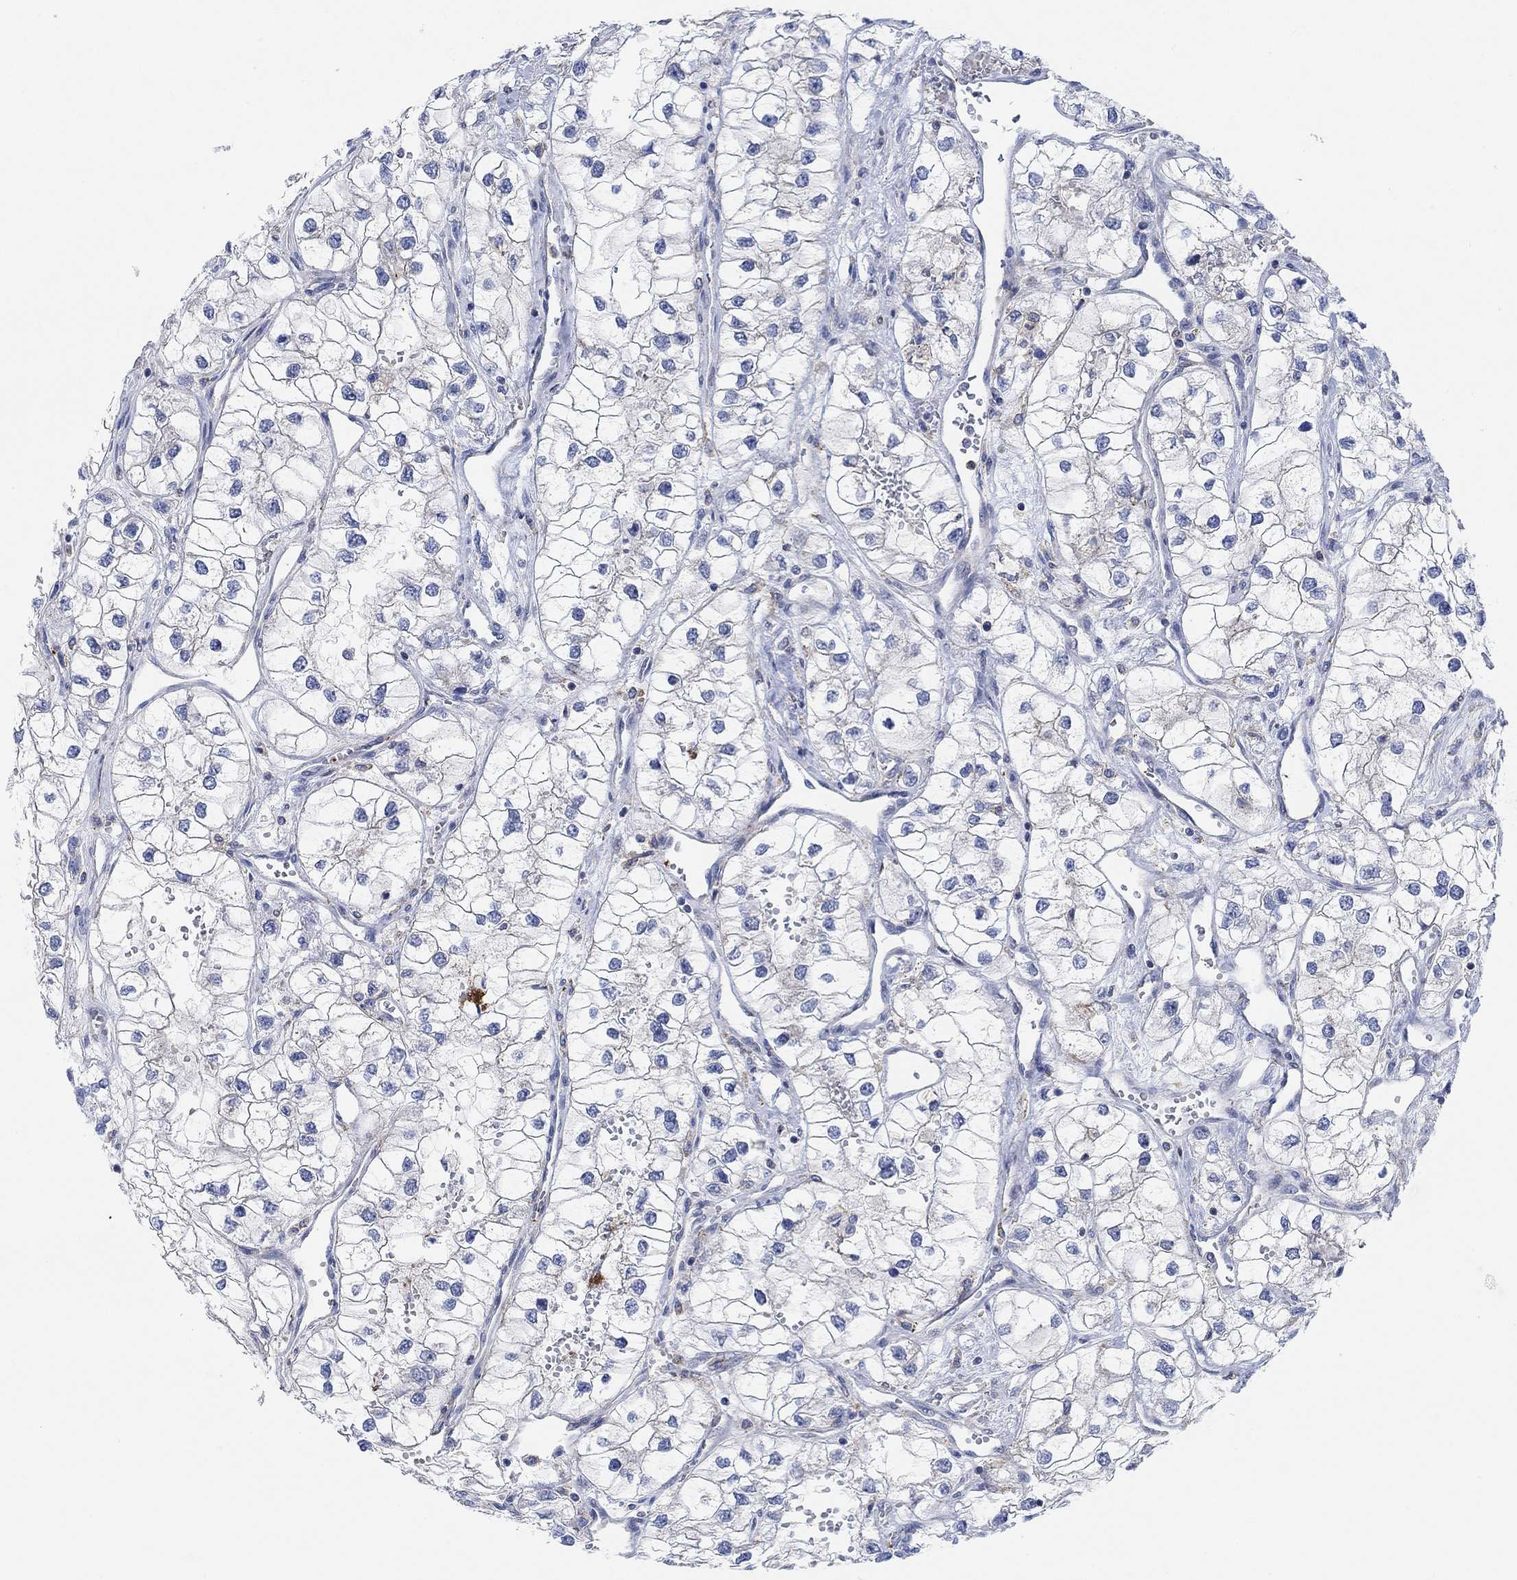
{"staining": {"intensity": "negative", "quantity": "none", "location": "none"}, "tissue": "renal cancer", "cell_type": "Tumor cells", "image_type": "cancer", "snomed": [{"axis": "morphology", "description": "Adenocarcinoma, NOS"}, {"axis": "topography", "description": "Kidney"}], "caption": "The histopathology image shows no significant staining in tumor cells of renal adenocarcinoma.", "gene": "PMFBP1", "patient": {"sex": "male", "age": 59}}